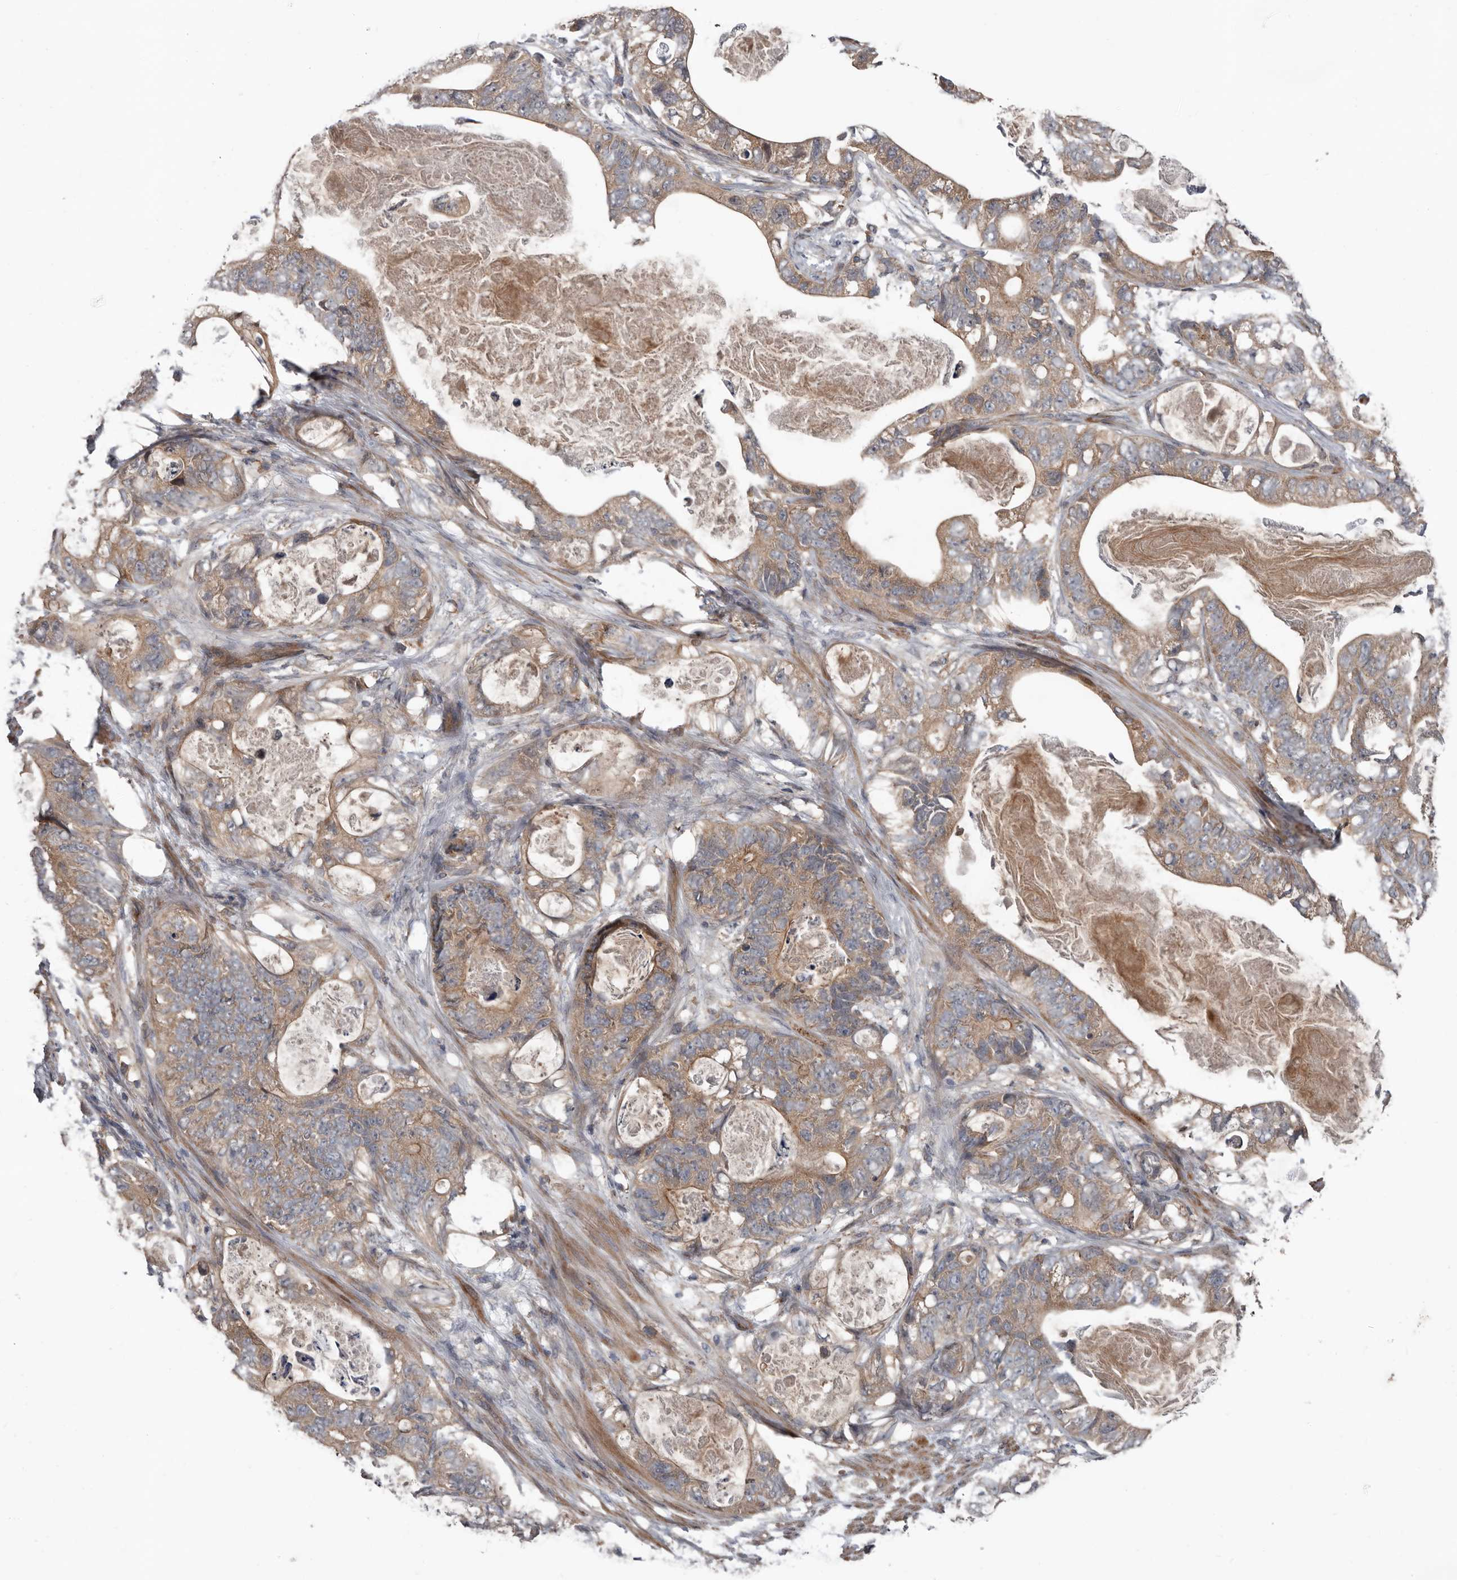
{"staining": {"intensity": "moderate", "quantity": ">75%", "location": "cytoplasmic/membranous"}, "tissue": "stomach cancer", "cell_type": "Tumor cells", "image_type": "cancer", "snomed": [{"axis": "morphology", "description": "Normal tissue, NOS"}, {"axis": "morphology", "description": "Adenocarcinoma, NOS"}, {"axis": "topography", "description": "Stomach"}], "caption": "Protein expression analysis of adenocarcinoma (stomach) exhibits moderate cytoplasmic/membranous staining in approximately >75% of tumor cells.", "gene": "DNAJB4", "patient": {"sex": "female", "age": 89}}